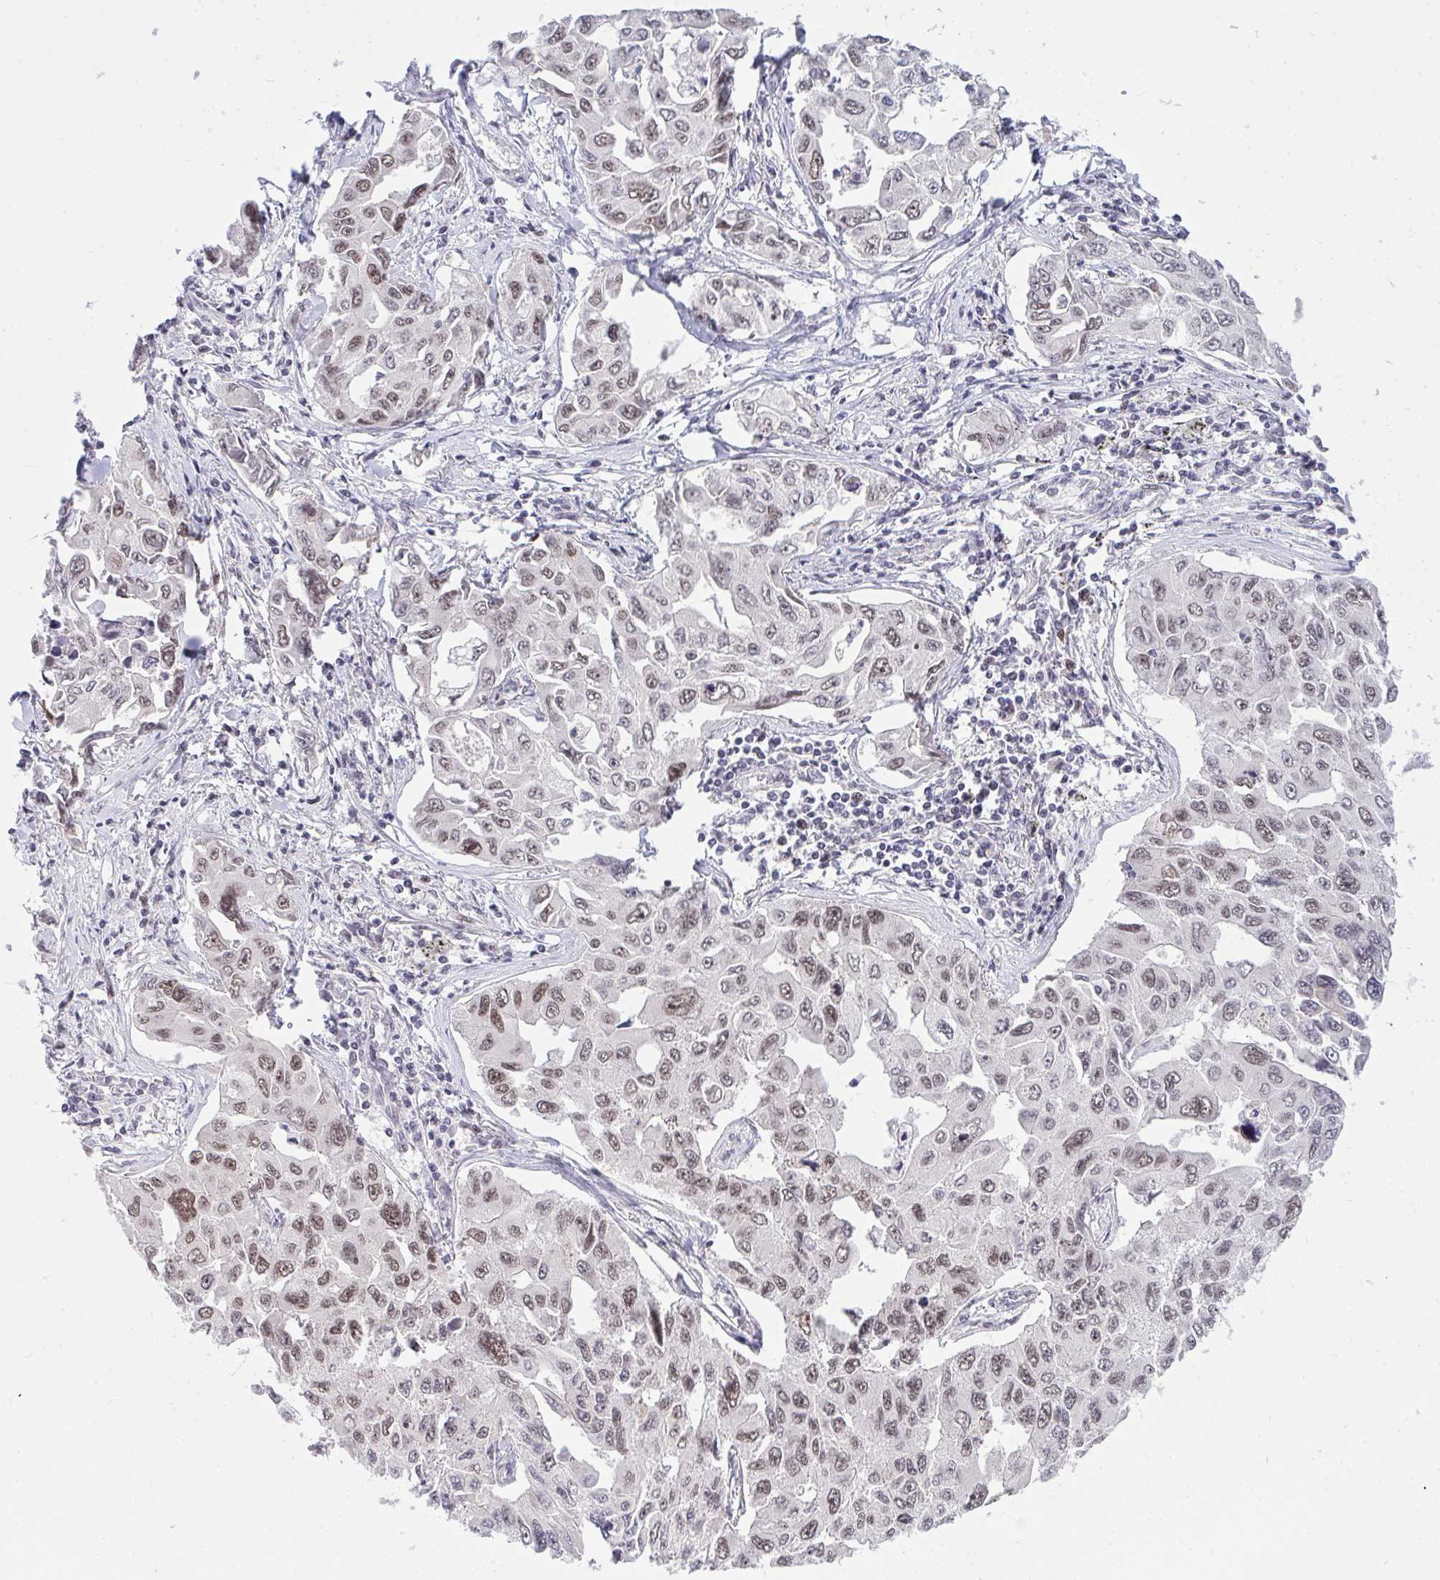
{"staining": {"intensity": "moderate", "quantity": "25%-75%", "location": "nuclear"}, "tissue": "lung cancer", "cell_type": "Tumor cells", "image_type": "cancer", "snomed": [{"axis": "morphology", "description": "Adenocarcinoma, NOS"}, {"axis": "topography", "description": "Lung"}], "caption": "Adenocarcinoma (lung) was stained to show a protein in brown. There is medium levels of moderate nuclear positivity in about 25%-75% of tumor cells.", "gene": "RFC4", "patient": {"sex": "male", "age": 64}}